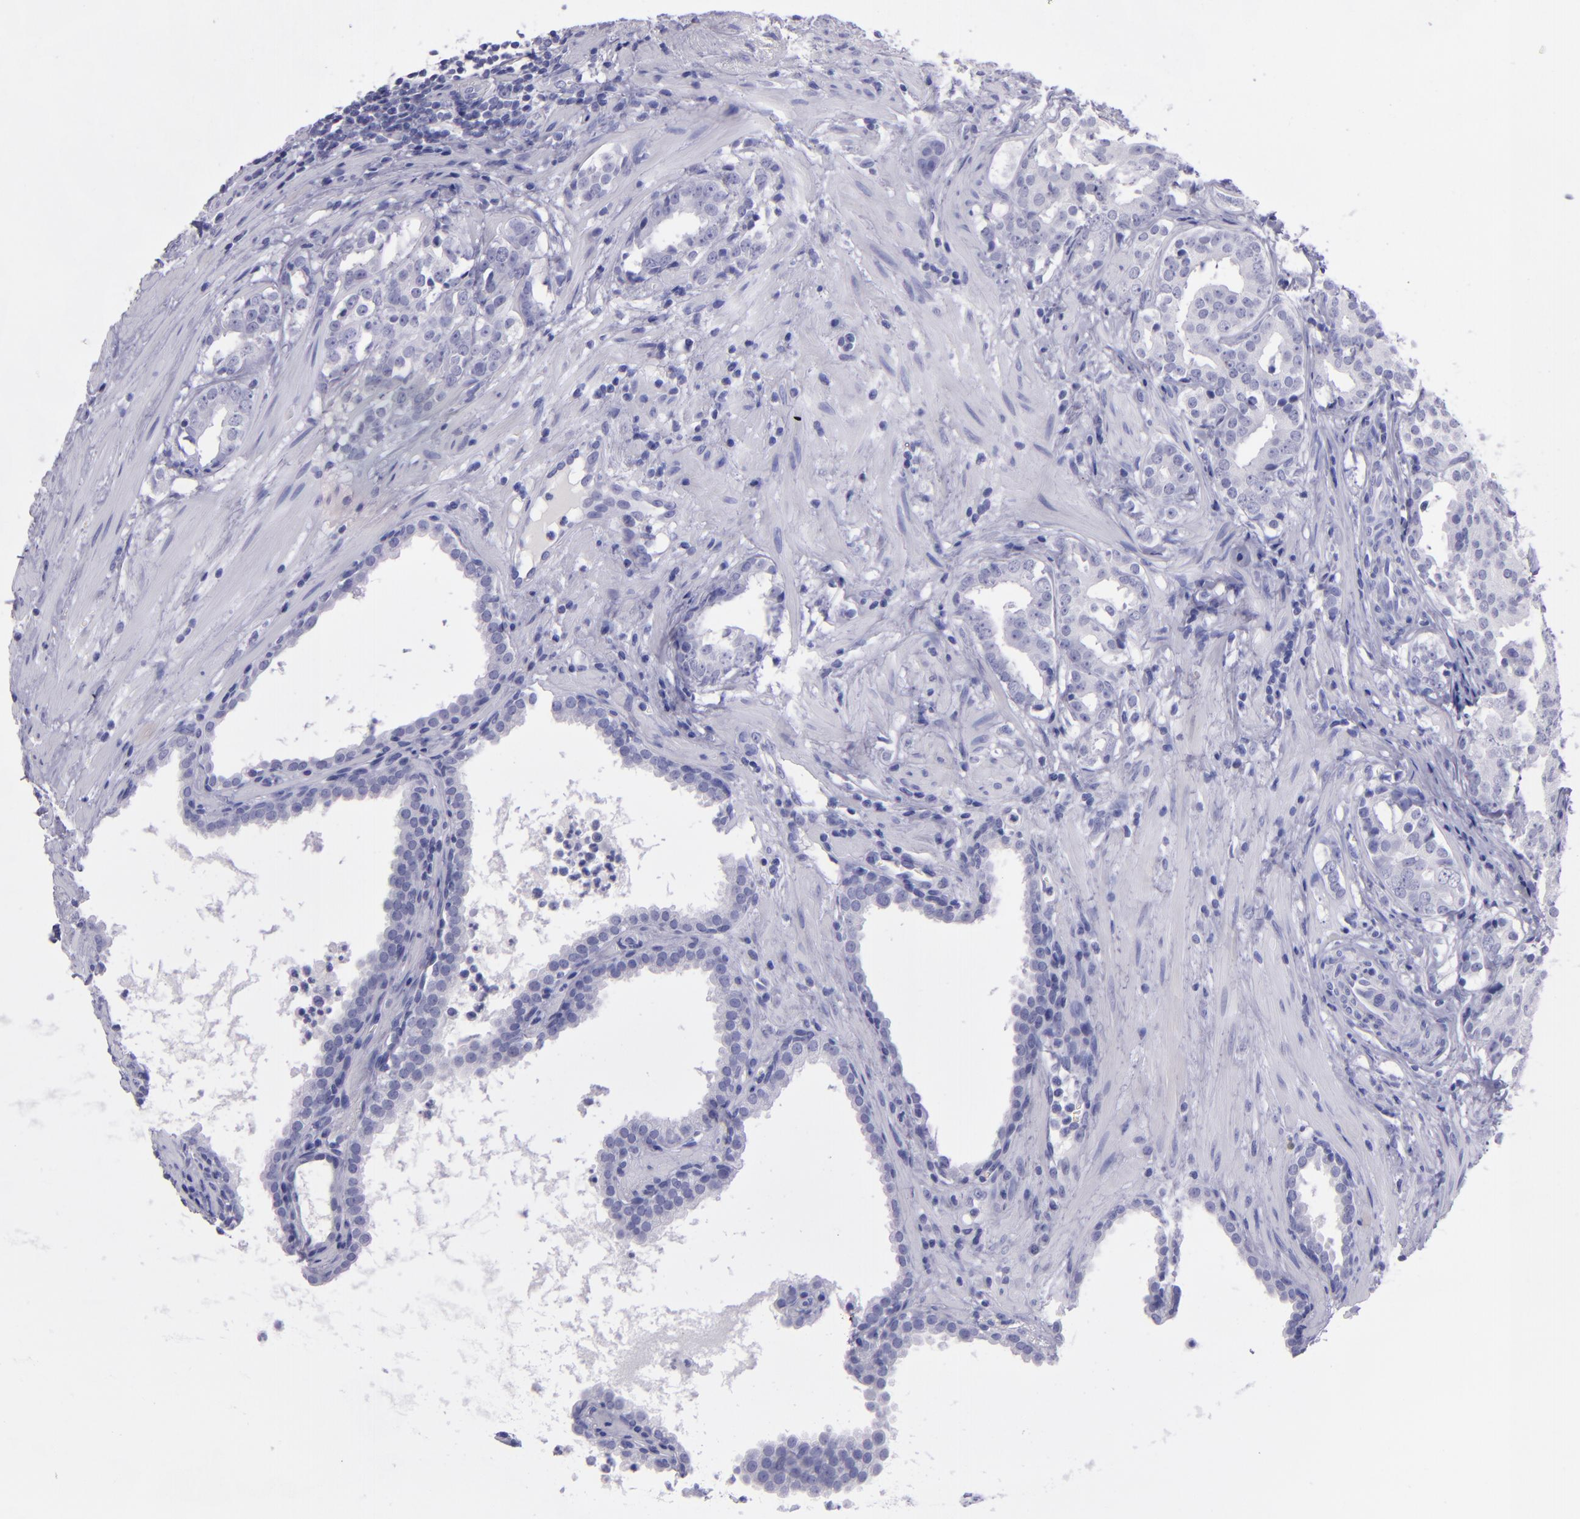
{"staining": {"intensity": "negative", "quantity": "none", "location": "none"}, "tissue": "prostate cancer", "cell_type": "Tumor cells", "image_type": "cancer", "snomed": [{"axis": "morphology", "description": "Adenocarcinoma, Low grade"}, {"axis": "topography", "description": "Prostate"}], "caption": "An image of human prostate cancer (low-grade adenocarcinoma) is negative for staining in tumor cells.", "gene": "TNNT3", "patient": {"sex": "male", "age": 59}}